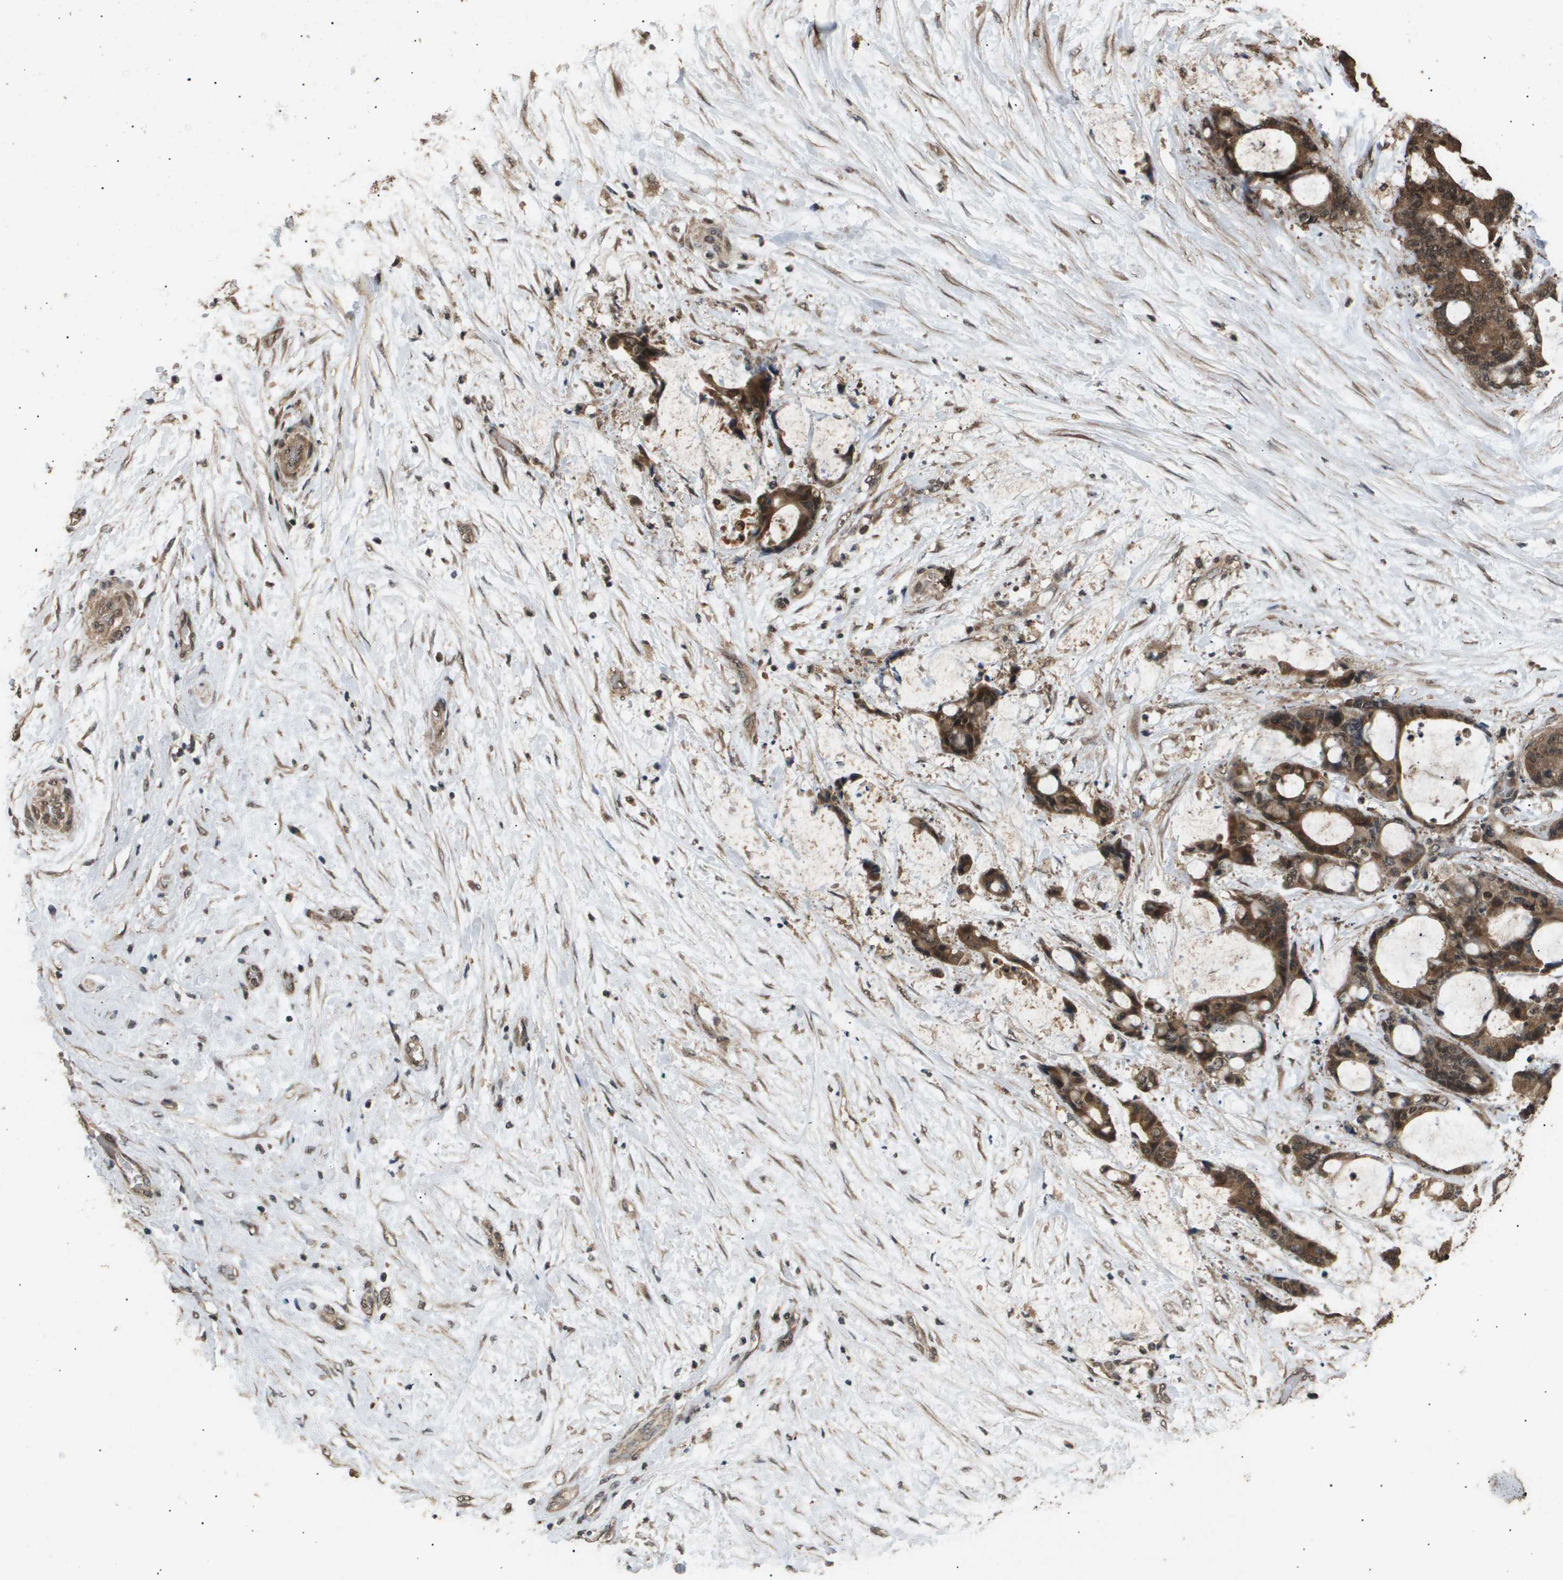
{"staining": {"intensity": "moderate", "quantity": ">75%", "location": "cytoplasmic/membranous,nuclear"}, "tissue": "liver cancer", "cell_type": "Tumor cells", "image_type": "cancer", "snomed": [{"axis": "morphology", "description": "Cholangiocarcinoma"}, {"axis": "topography", "description": "Liver"}], "caption": "IHC photomicrograph of neoplastic tissue: cholangiocarcinoma (liver) stained using IHC shows medium levels of moderate protein expression localized specifically in the cytoplasmic/membranous and nuclear of tumor cells, appearing as a cytoplasmic/membranous and nuclear brown color.", "gene": "ING1", "patient": {"sex": "female", "age": 73}}